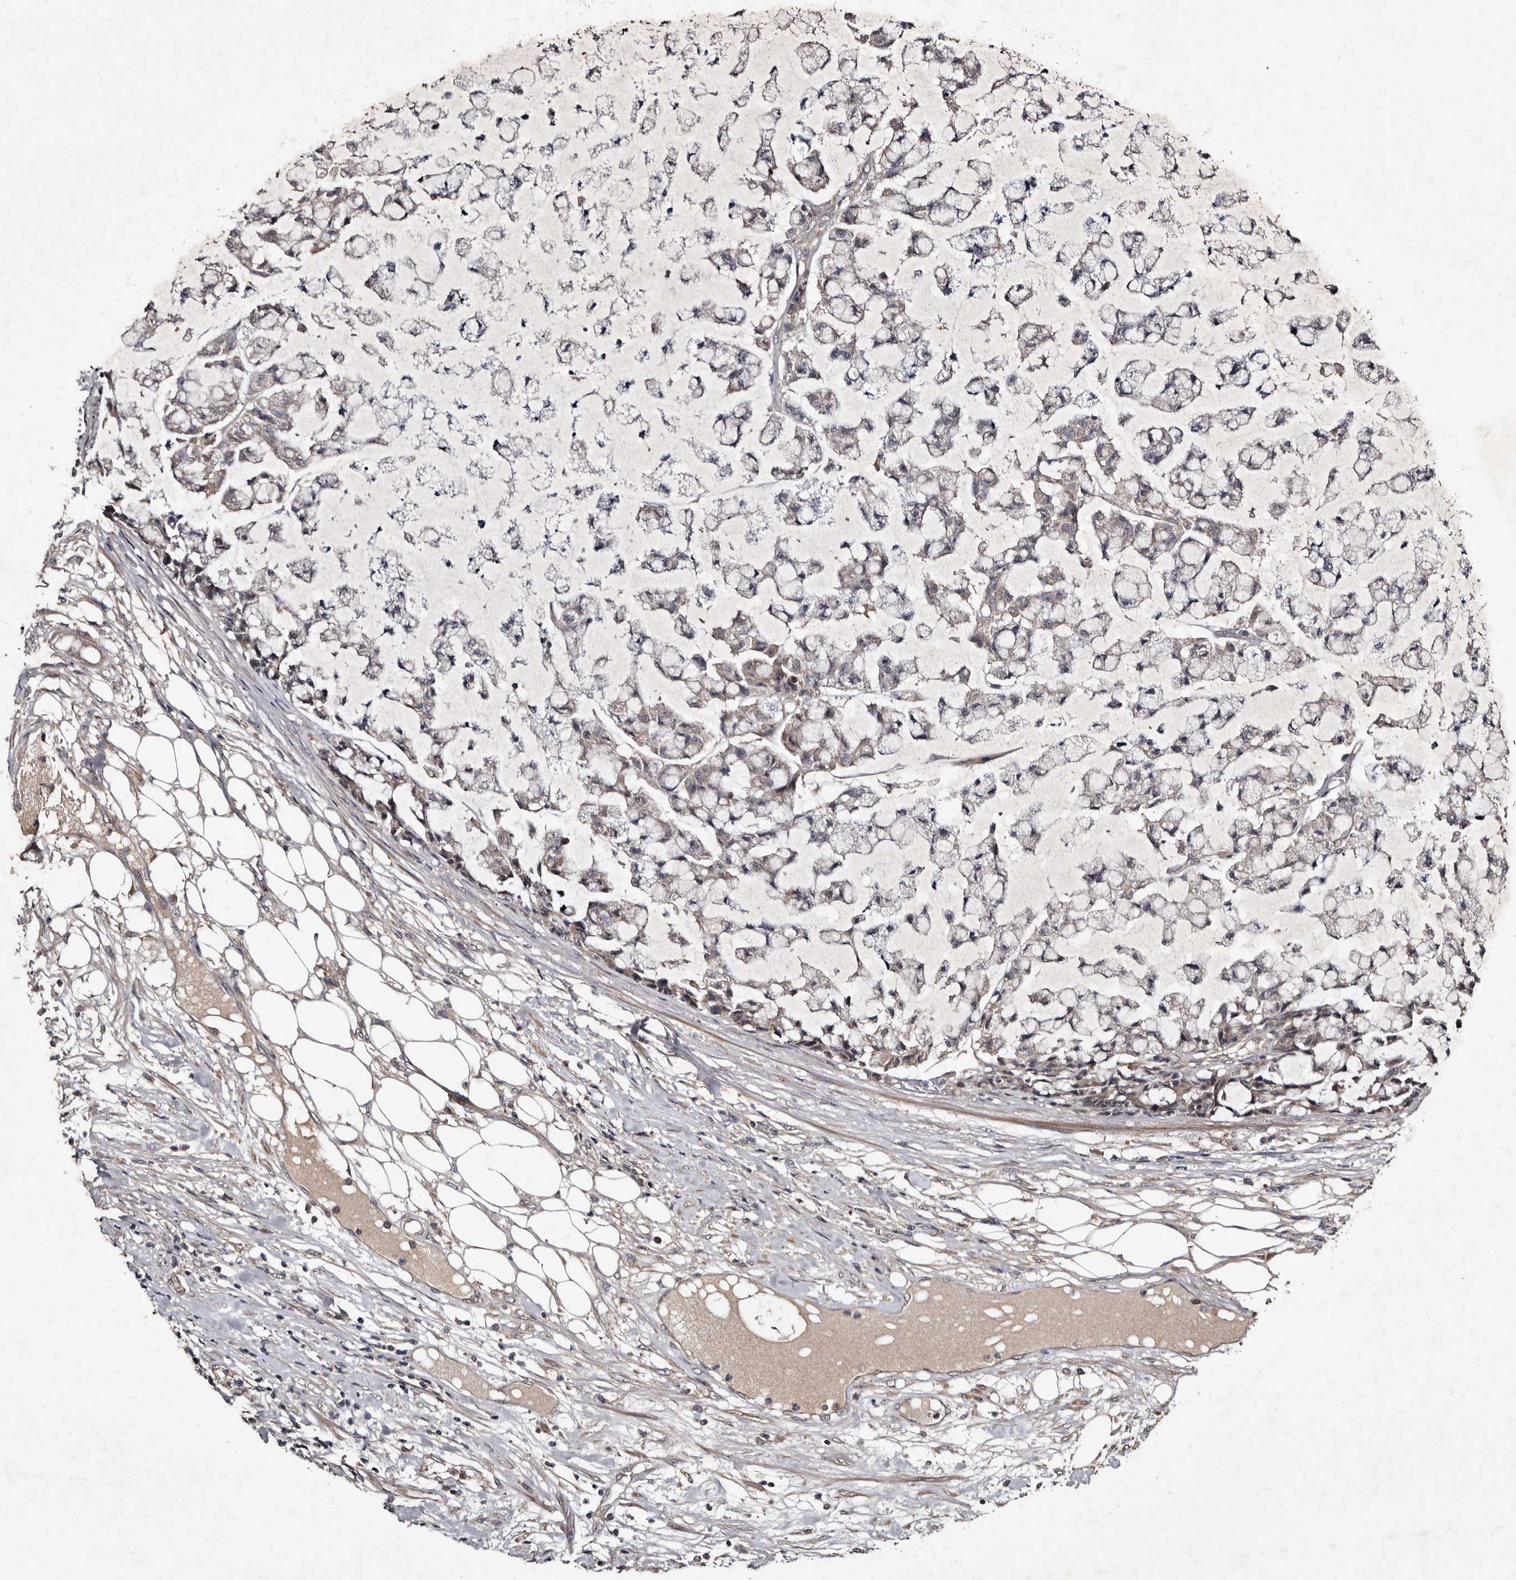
{"staining": {"intensity": "weak", "quantity": "<25%", "location": "cytoplasmic/membranous"}, "tissue": "colorectal cancer", "cell_type": "Tumor cells", "image_type": "cancer", "snomed": [{"axis": "morphology", "description": "Adenocarcinoma, NOS"}, {"axis": "topography", "description": "Colon"}], "caption": "The micrograph displays no staining of tumor cells in colorectal cancer (adenocarcinoma).", "gene": "MKRN3", "patient": {"sex": "female", "age": 84}}